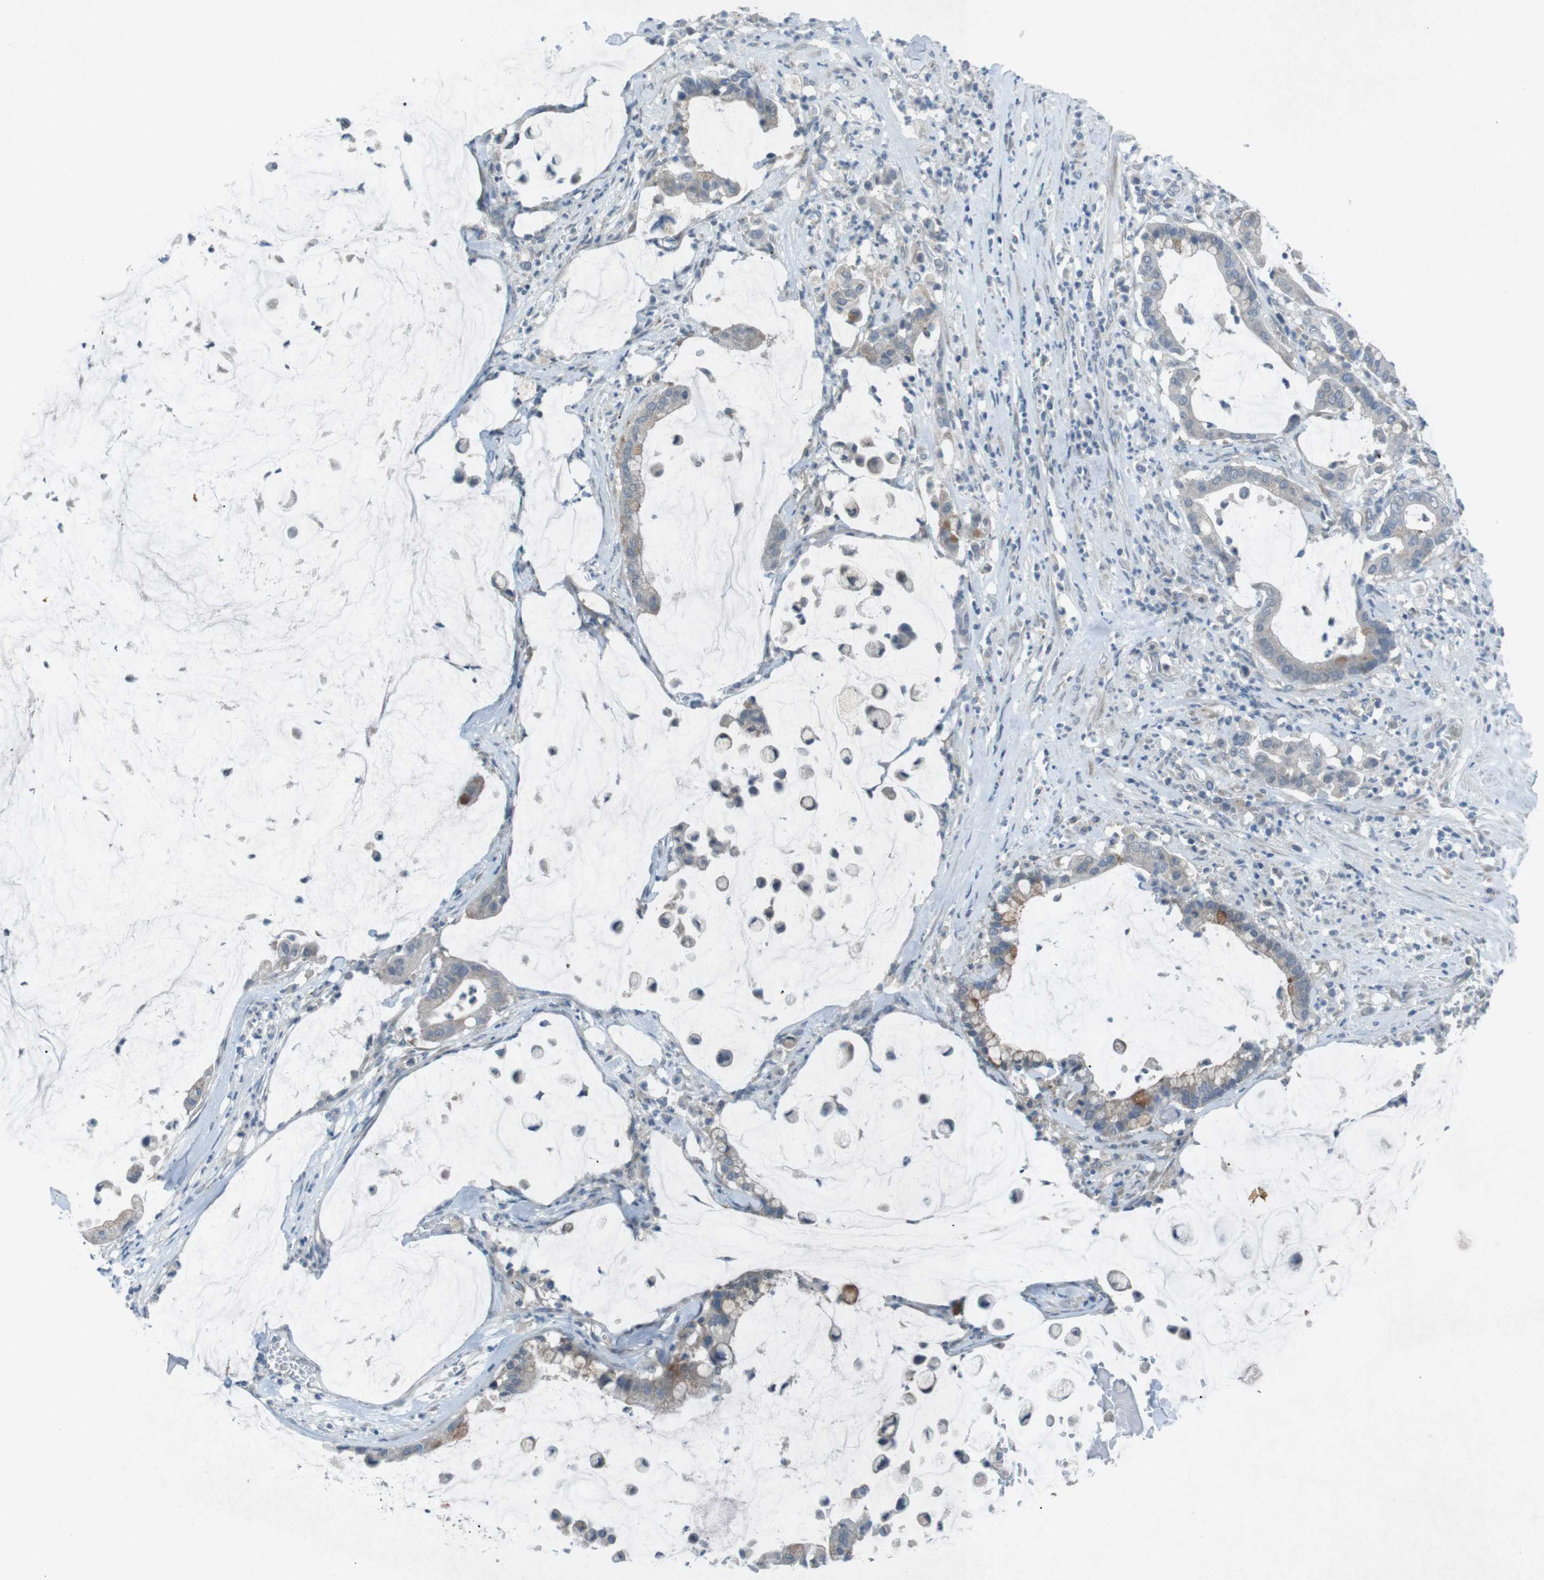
{"staining": {"intensity": "moderate", "quantity": "<25%", "location": "cytoplasmic/membranous"}, "tissue": "pancreatic cancer", "cell_type": "Tumor cells", "image_type": "cancer", "snomed": [{"axis": "morphology", "description": "Adenocarcinoma, NOS"}, {"axis": "topography", "description": "Pancreas"}], "caption": "Approximately <25% of tumor cells in human pancreatic cancer display moderate cytoplasmic/membranous protein positivity as visualized by brown immunohistochemical staining.", "gene": "FCRLA", "patient": {"sex": "male", "age": 41}}